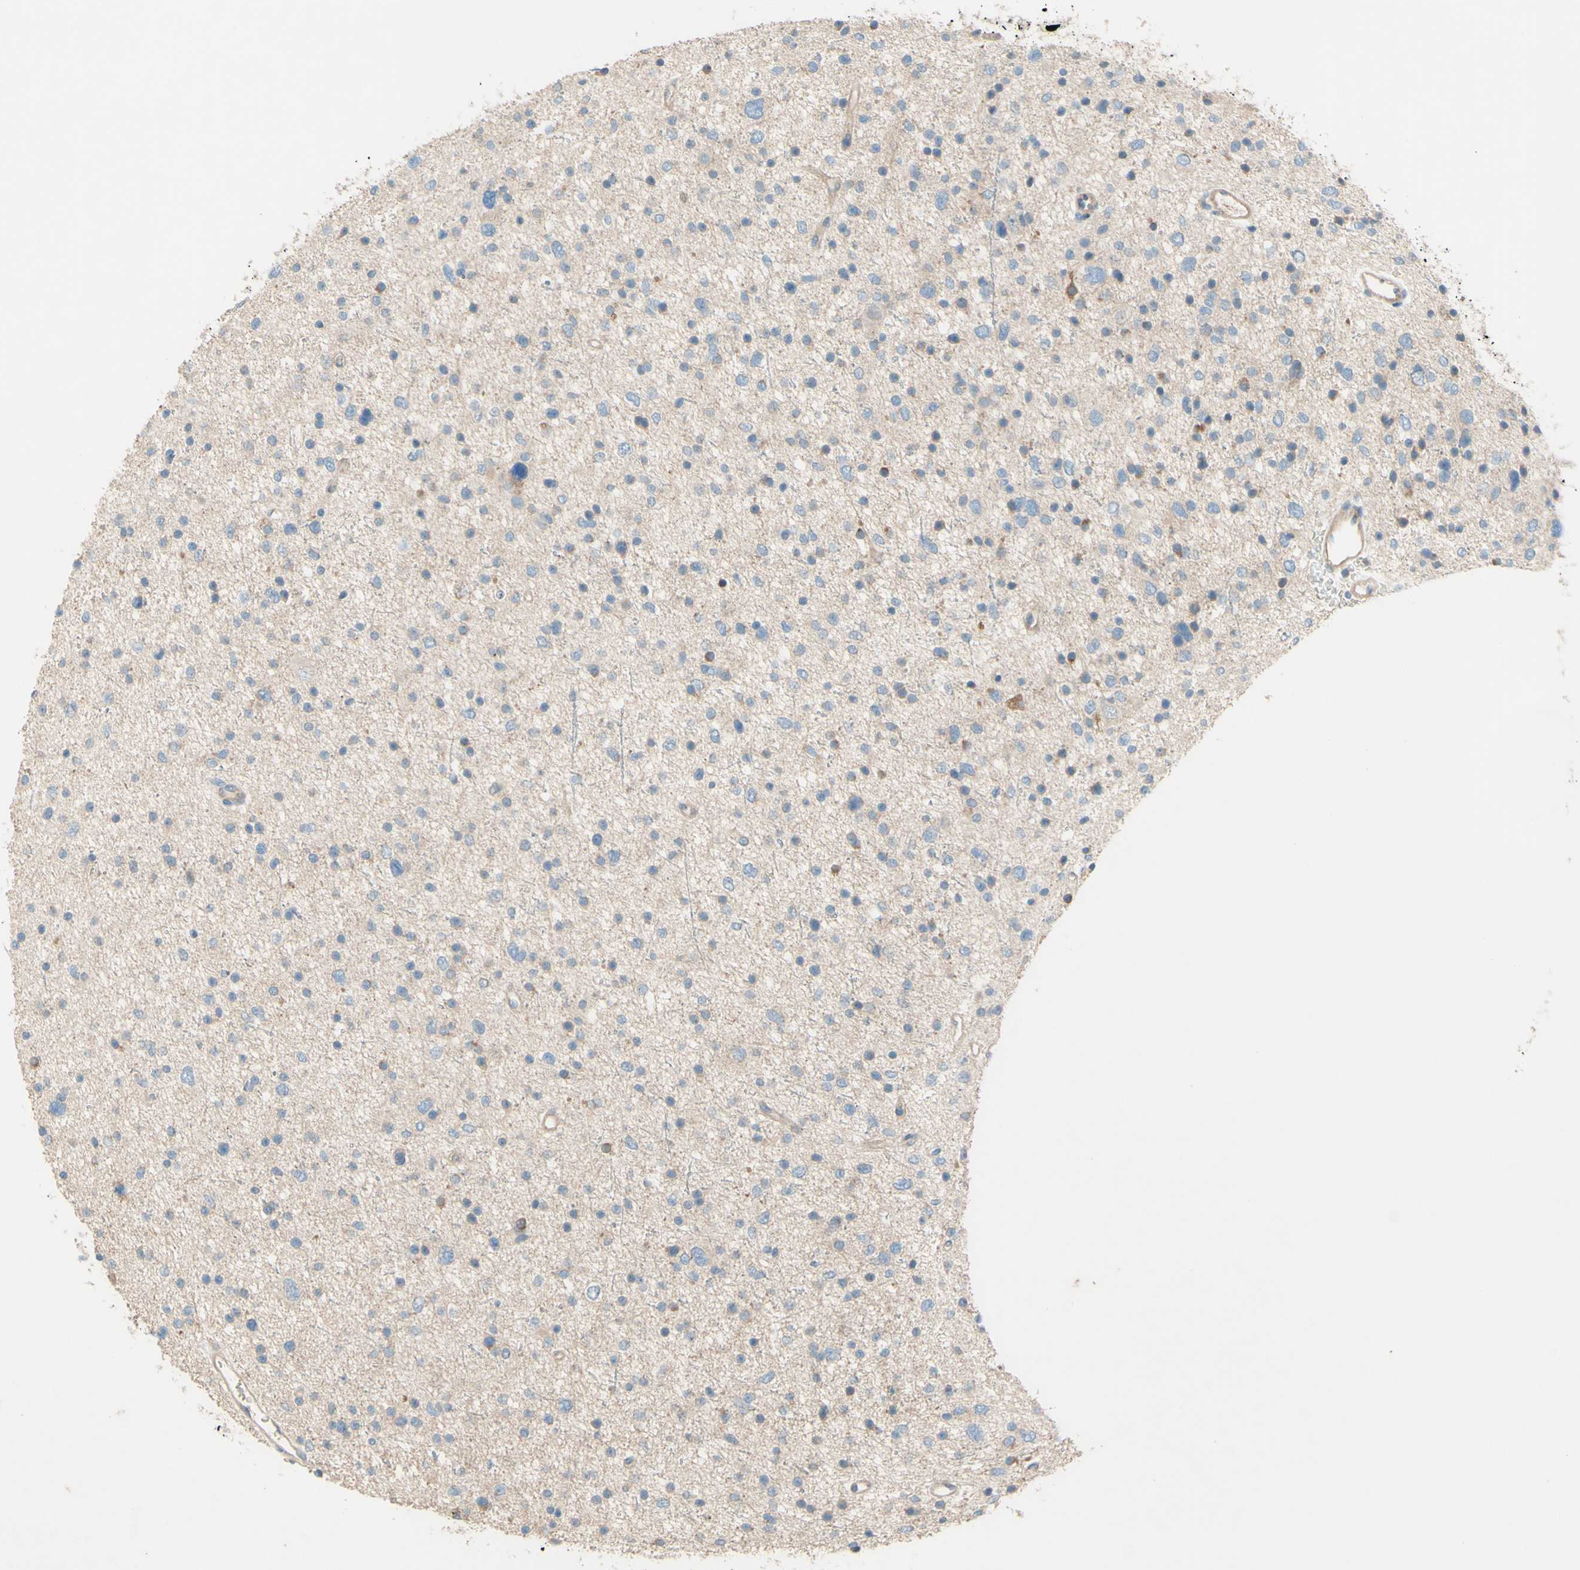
{"staining": {"intensity": "negative", "quantity": "none", "location": "none"}, "tissue": "glioma", "cell_type": "Tumor cells", "image_type": "cancer", "snomed": [{"axis": "morphology", "description": "Glioma, malignant, Low grade"}, {"axis": "topography", "description": "Brain"}], "caption": "This is an immunohistochemistry image of human malignant low-grade glioma. There is no positivity in tumor cells.", "gene": "IL2", "patient": {"sex": "female", "age": 37}}